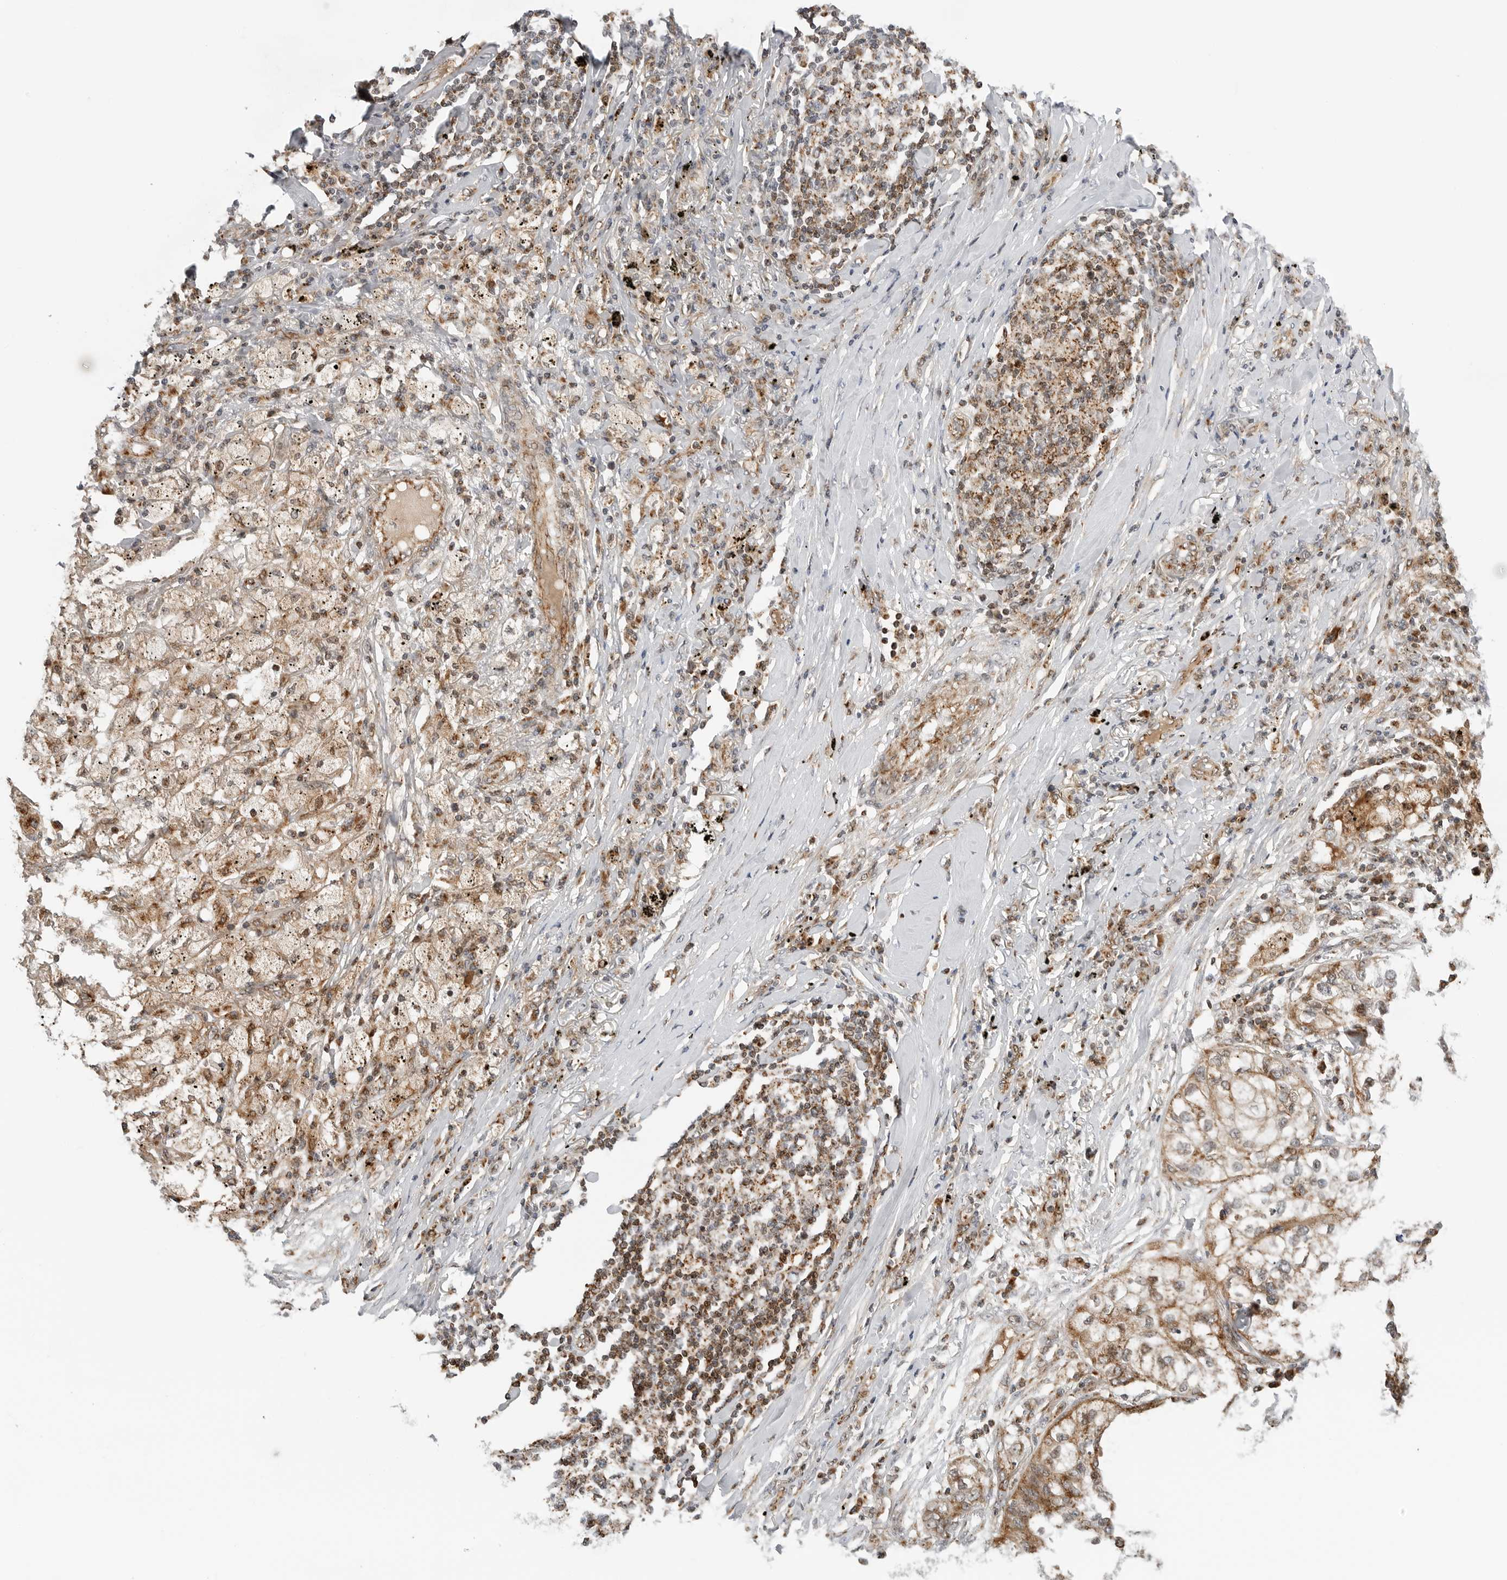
{"staining": {"intensity": "moderate", "quantity": "<25%", "location": "cytoplasmic/membranous"}, "tissue": "lung cancer", "cell_type": "Tumor cells", "image_type": "cancer", "snomed": [{"axis": "morphology", "description": "Squamous cell carcinoma, NOS"}, {"axis": "topography", "description": "Lung"}], "caption": "Immunohistochemical staining of lung squamous cell carcinoma demonstrates low levels of moderate cytoplasmic/membranous staining in about <25% of tumor cells. (DAB (3,3'-diaminobenzidine) IHC, brown staining for protein, blue staining for nuclei).", "gene": "PEX2", "patient": {"sex": "female", "age": 63}}